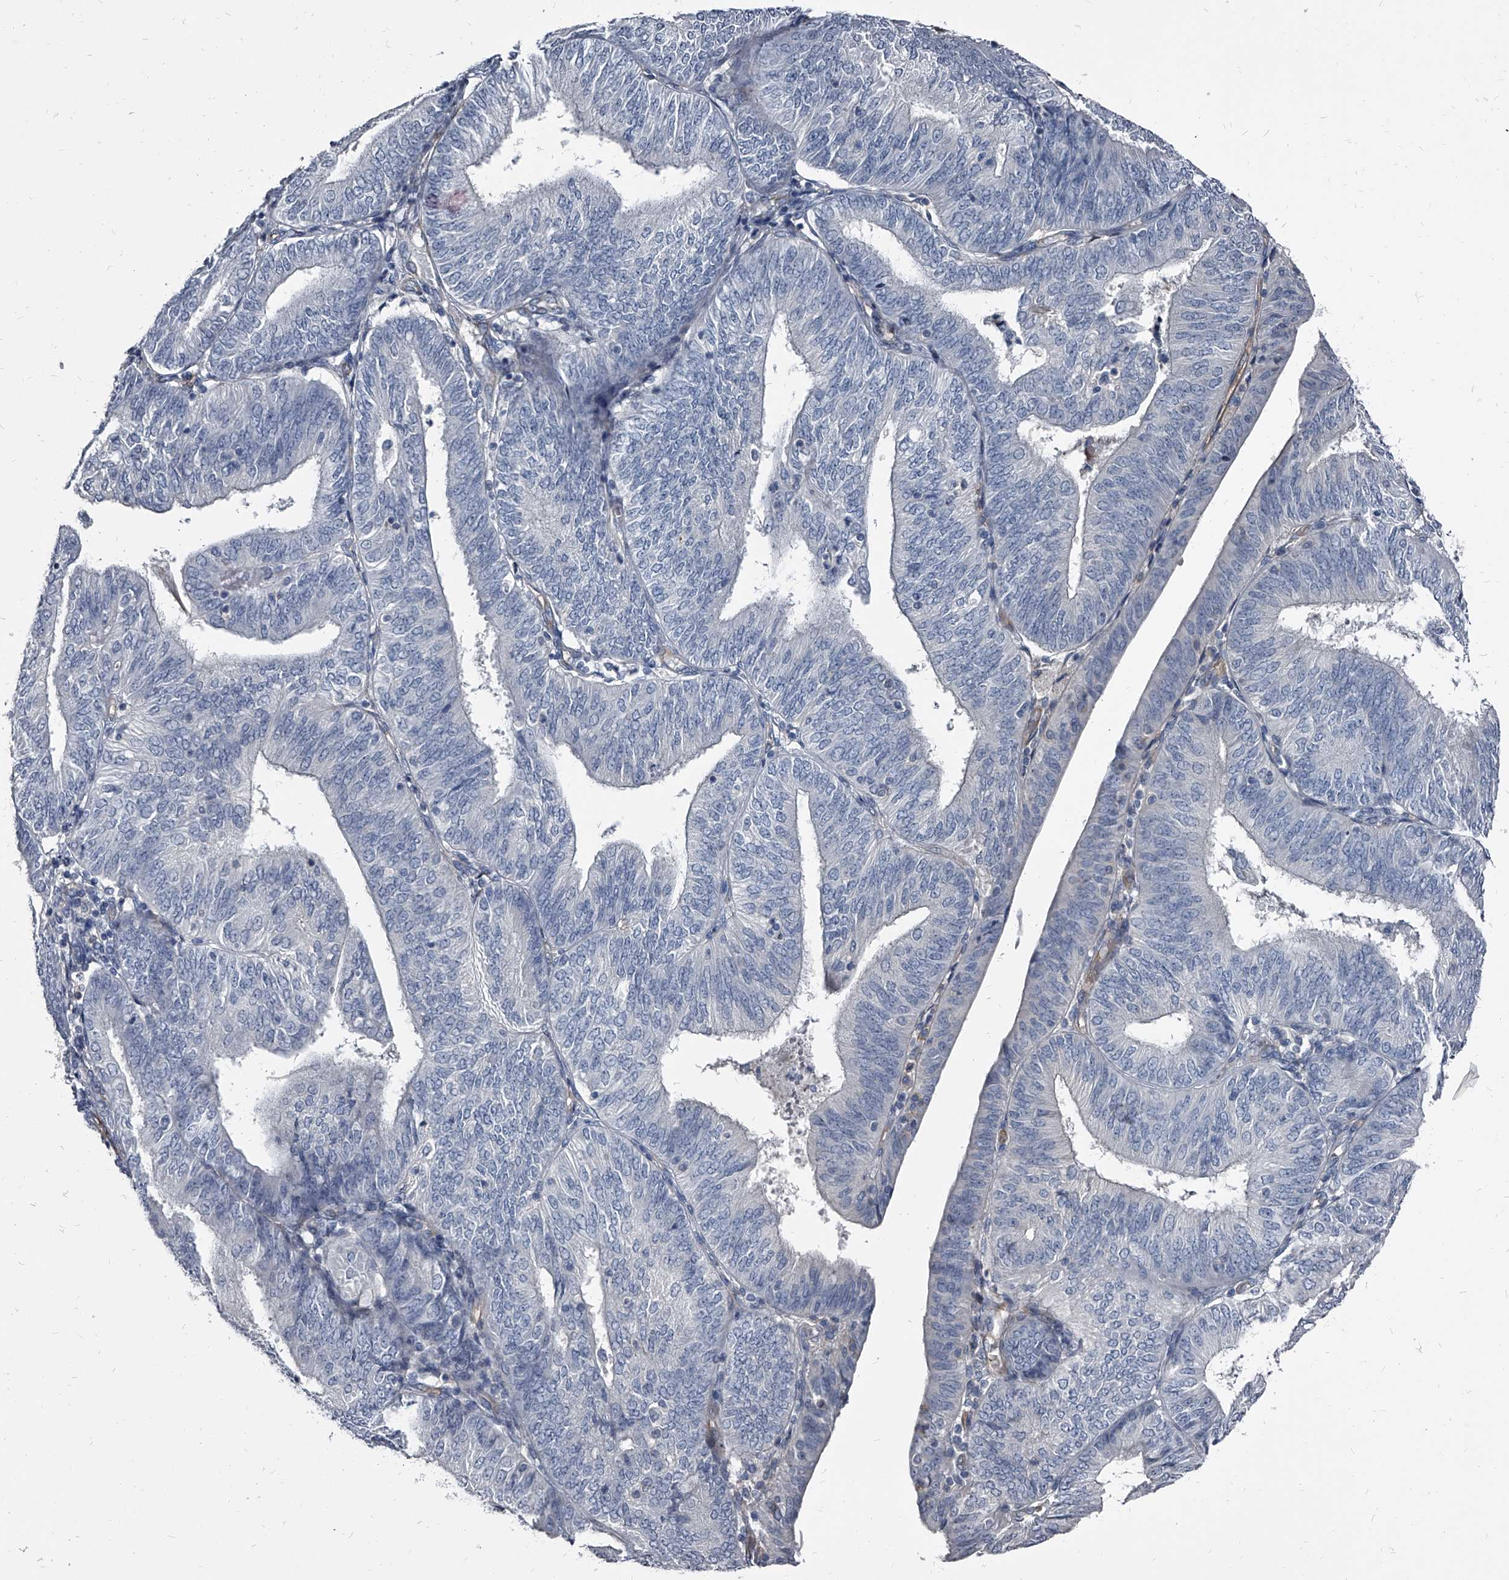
{"staining": {"intensity": "negative", "quantity": "none", "location": "none"}, "tissue": "endometrial cancer", "cell_type": "Tumor cells", "image_type": "cancer", "snomed": [{"axis": "morphology", "description": "Adenocarcinoma, NOS"}, {"axis": "topography", "description": "Endometrium"}], "caption": "DAB immunohistochemical staining of endometrial adenocarcinoma exhibits no significant positivity in tumor cells. (Immunohistochemistry (ihc), brightfield microscopy, high magnification).", "gene": "PGLYRP3", "patient": {"sex": "female", "age": 58}}